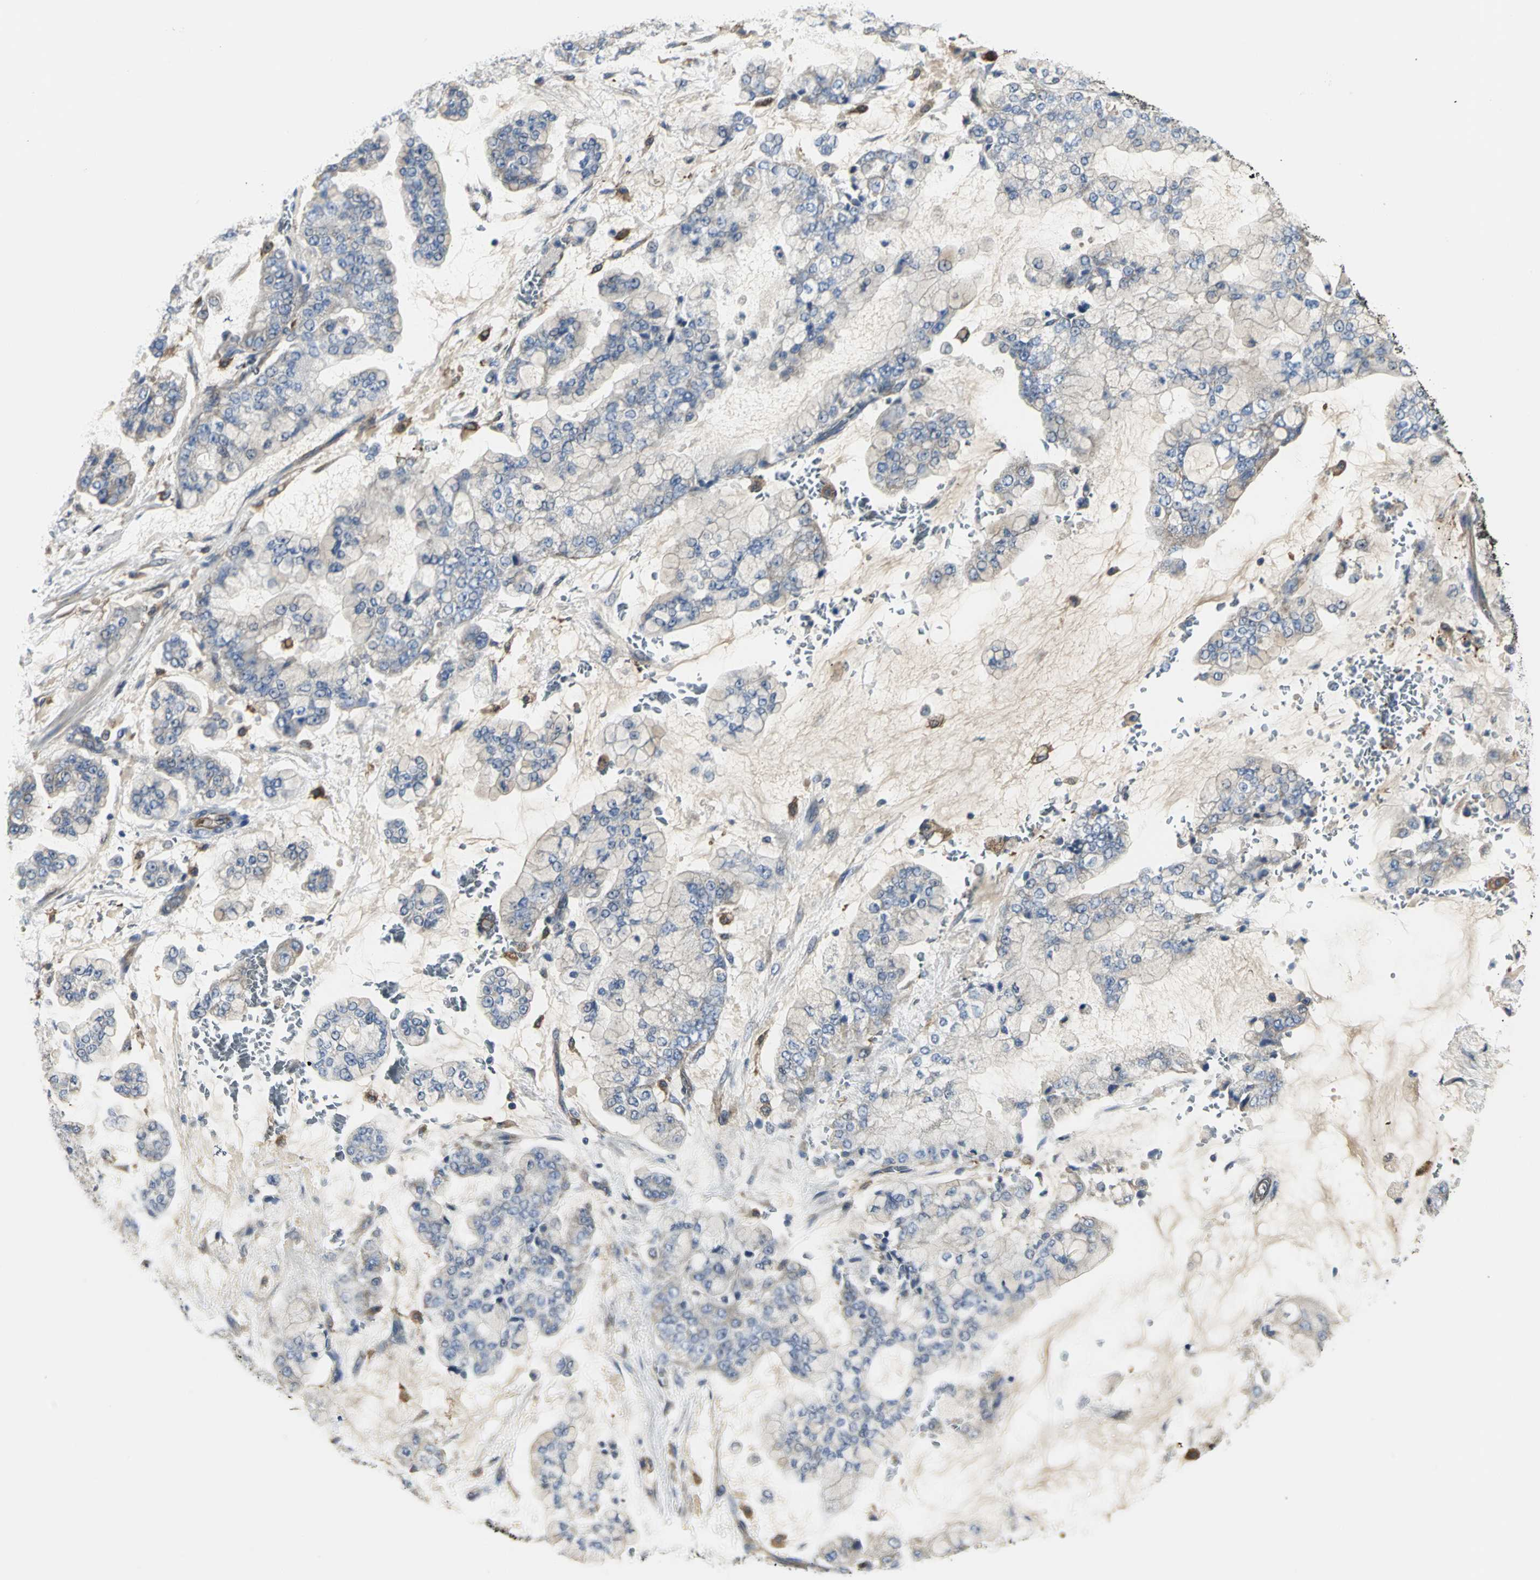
{"staining": {"intensity": "weak", "quantity": "25%-75%", "location": "cytoplasmic/membranous"}, "tissue": "stomach cancer", "cell_type": "Tumor cells", "image_type": "cancer", "snomed": [{"axis": "morphology", "description": "Normal tissue, NOS"}, {"axis": "morphology", "description": "Adenocarcinoma, NOS"}, {"axis": "topography", "description": "Stomach, upper"}, {"axis": "topography", "description": "Stomach"}], "caption": "Stomach cancer (adenocarcinoma) tissue displays weak cytoplasmic/membranous expression in approximately 25%-75% of tumor cells, visualized by immunohistochemistry.", "gene": "CHRNB1", "patient": {"sex": "male", "age": 76}}